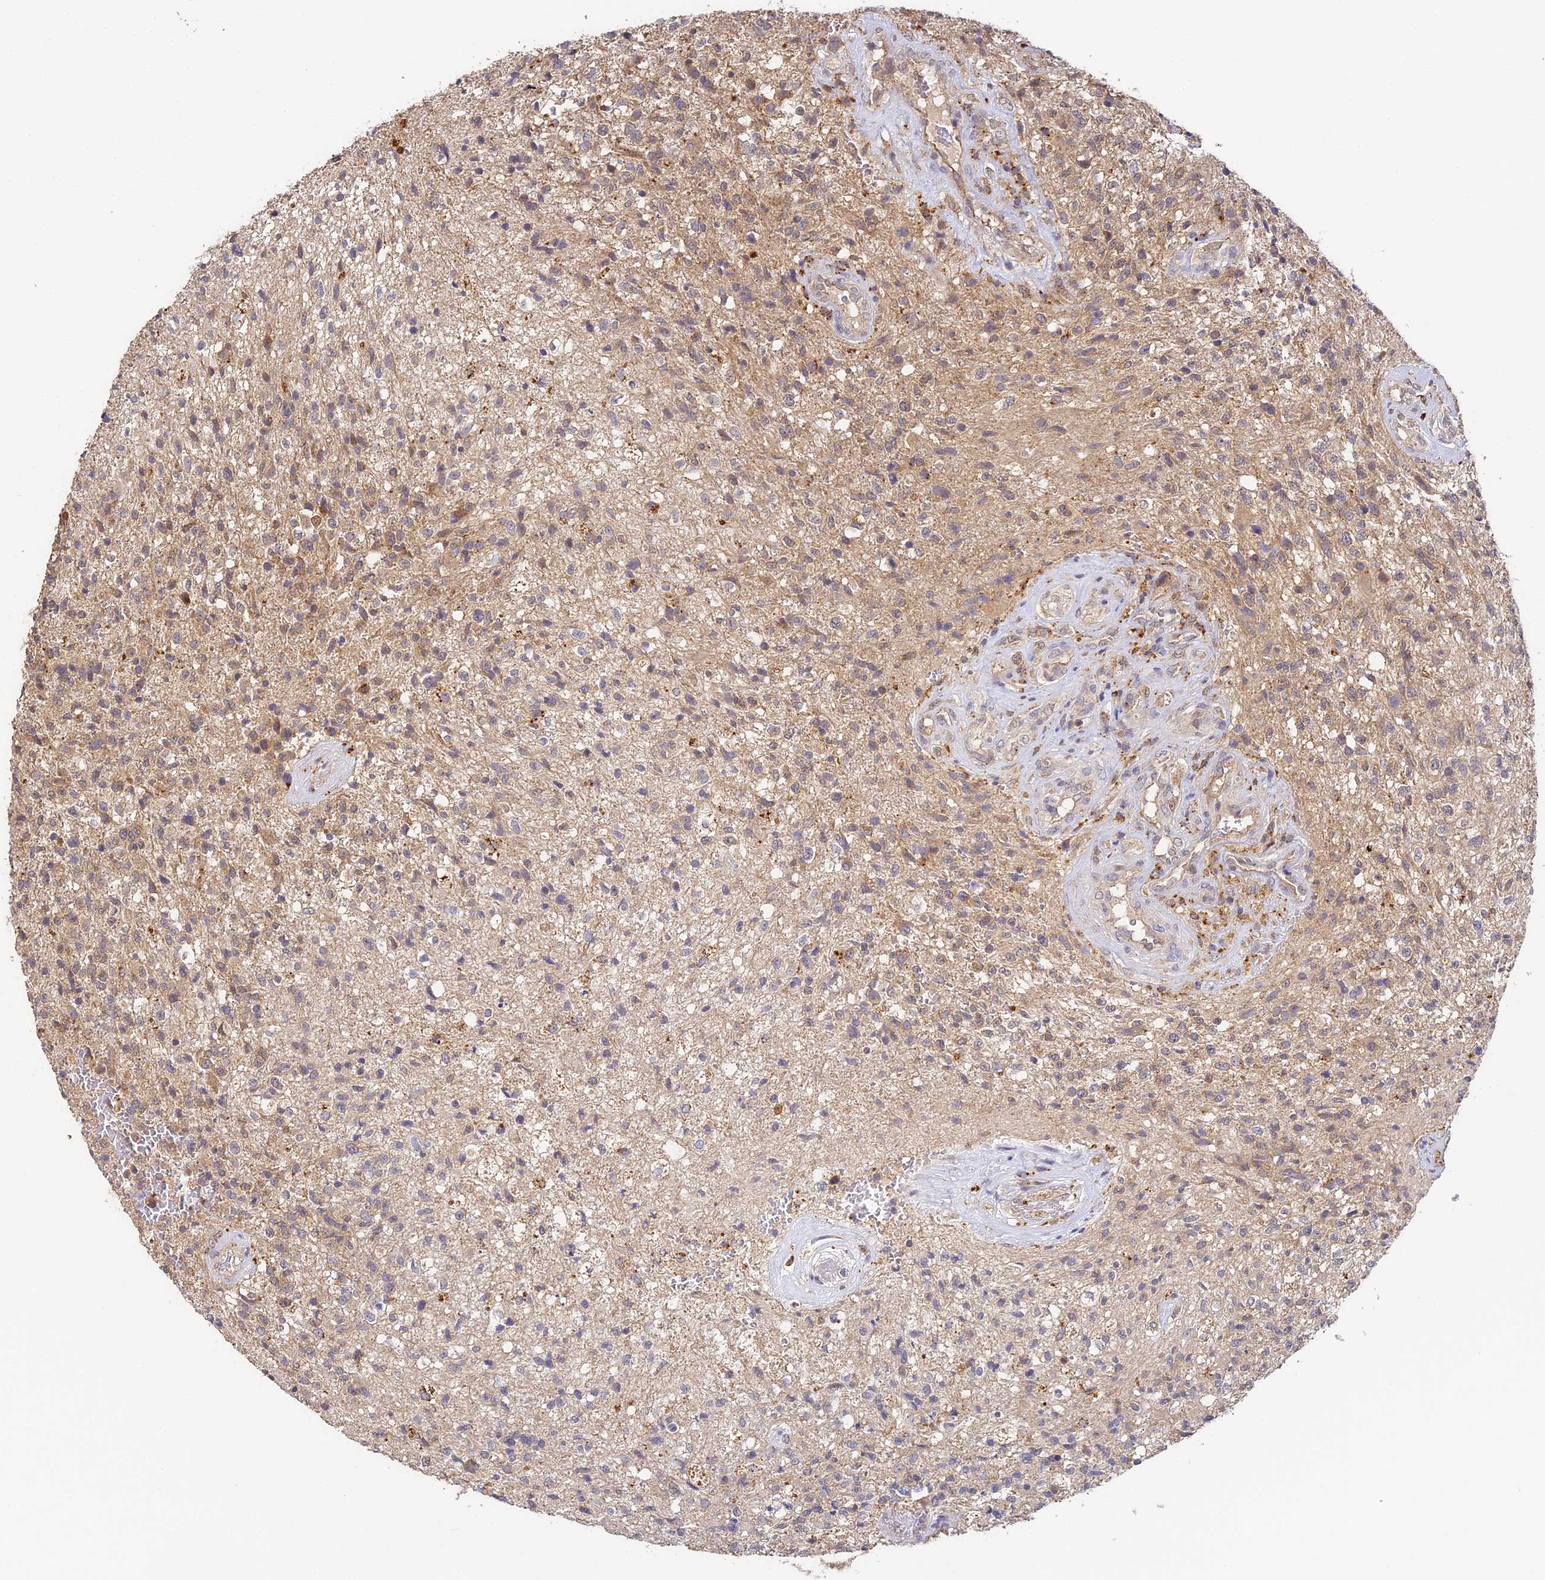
{"staining": {"intensity": "moderate", "quantity": "25%-75%", "location": "cytoplasmic/membranous"}, "tissue": "glioma", "cell_type": "Tumor cells", "image_type": "cancer", "snomed": [{"axis": "morphology", "description": "Glioma, malignant, High grade"}, {"axis": "topography", "description": "Brain"}], "caption": "Immunohistochemical staining of human malignant glioma (high-grade) displays moderate cytoplasmic/membranous protein staining in approximately 25%-75% of tumor cells. The staining was performed using DAB (3,3'-diaminobenzidine) to visualize the protein expression in brown, while the nuclei were stained in blue with hematoxylin (Magnification: 20x).", "gene": "YAE1", "patient": {"sex": "male", "age": 56}}